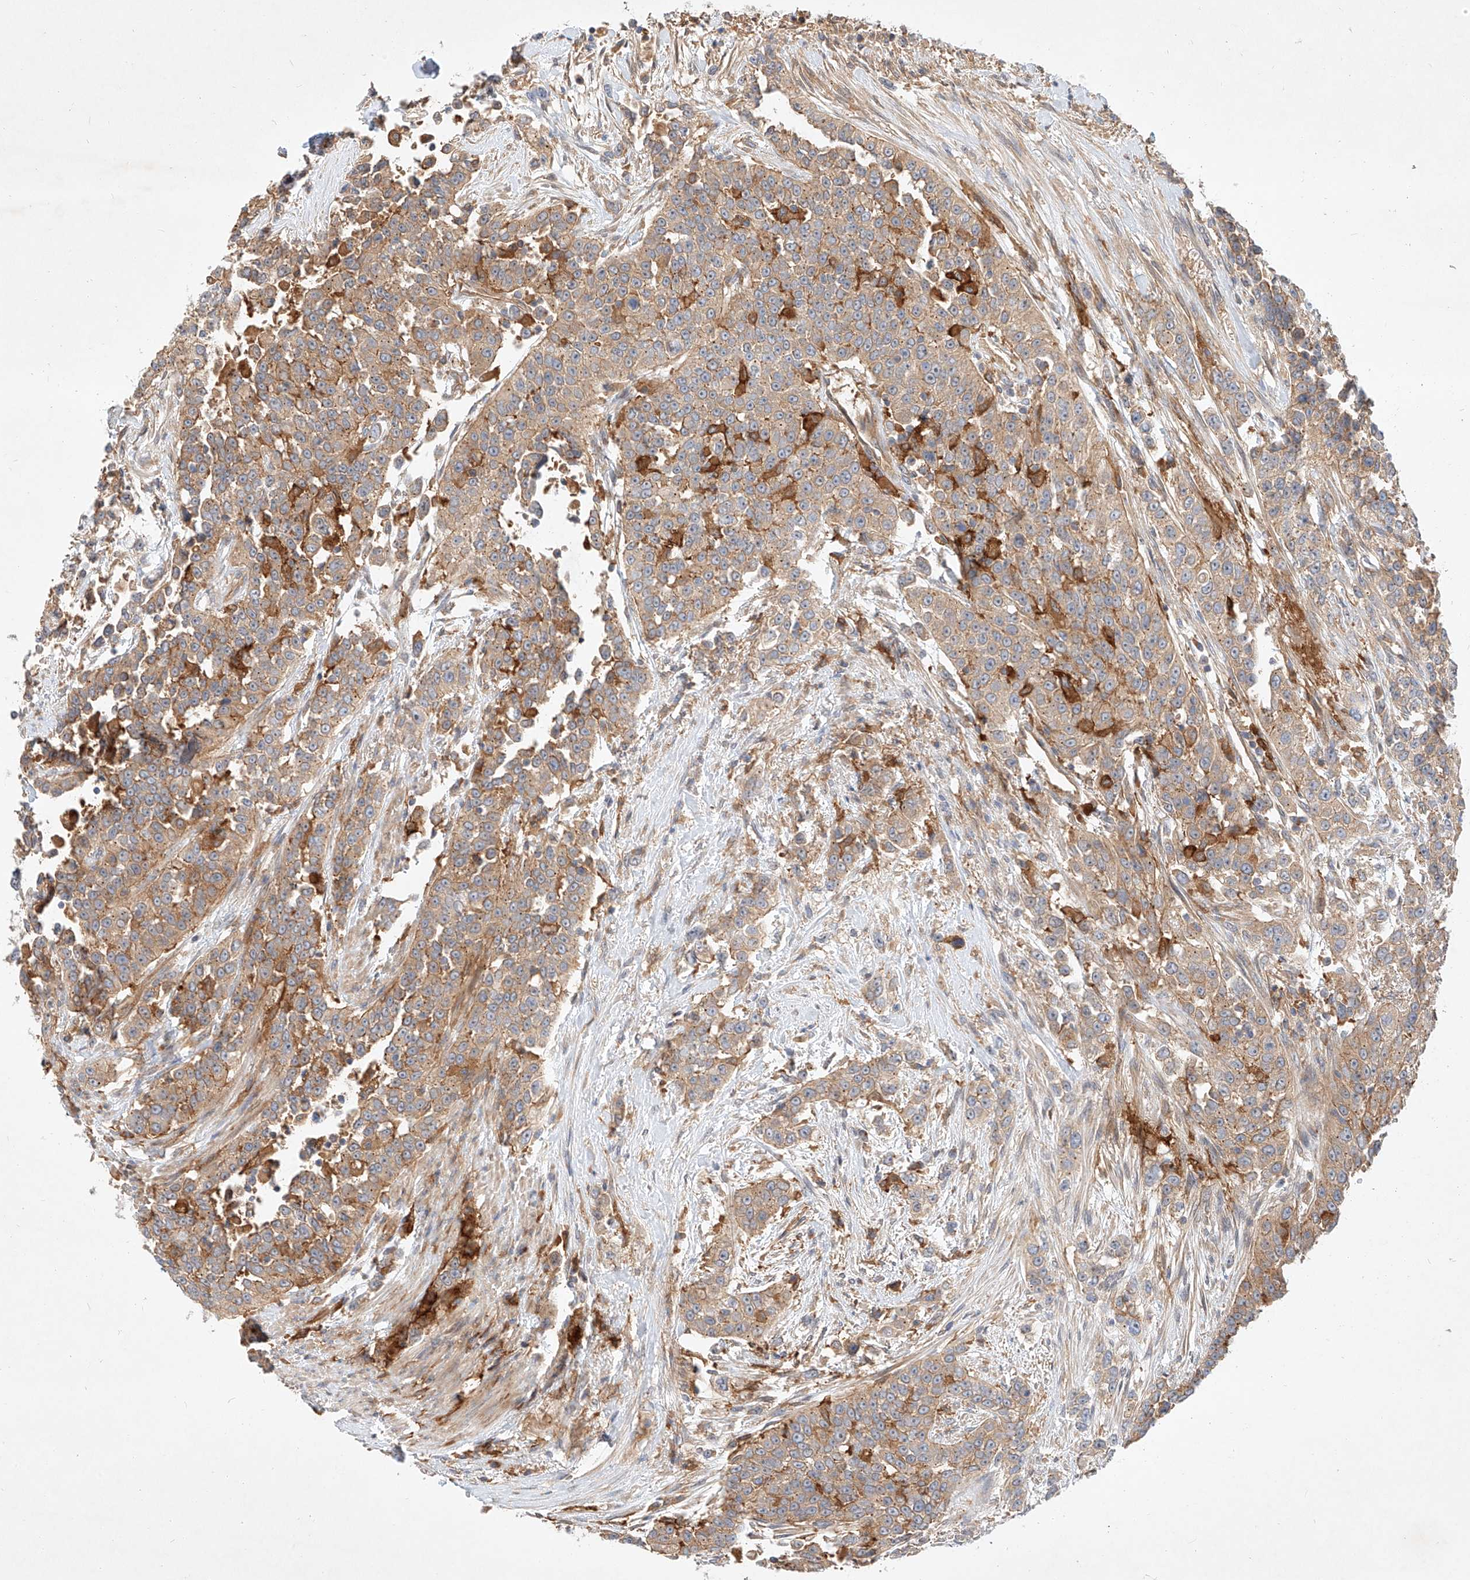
{"staining": {"intensity": "weak", "quantity": ">75%", "location": "cytoplasmic/membranous"}, "tissue": "urothelial cancer", "cell_type": "Tumor cells", "image_type": "cancer", "snomed": [{"axis": "morphology", "description": "Urothelial carcinoma, High grade"}, {"axis": "topography", "description": "Urinary bladder"}], "caption": "This micrograph displays immunohistochemistry staining of human urothelial cancer, with low weak cytoplasmic/membranous positivity in approximately >75% of tumor cells.", "gene": "NFAM1", "patient": {"sex": "female", "age": 80}}